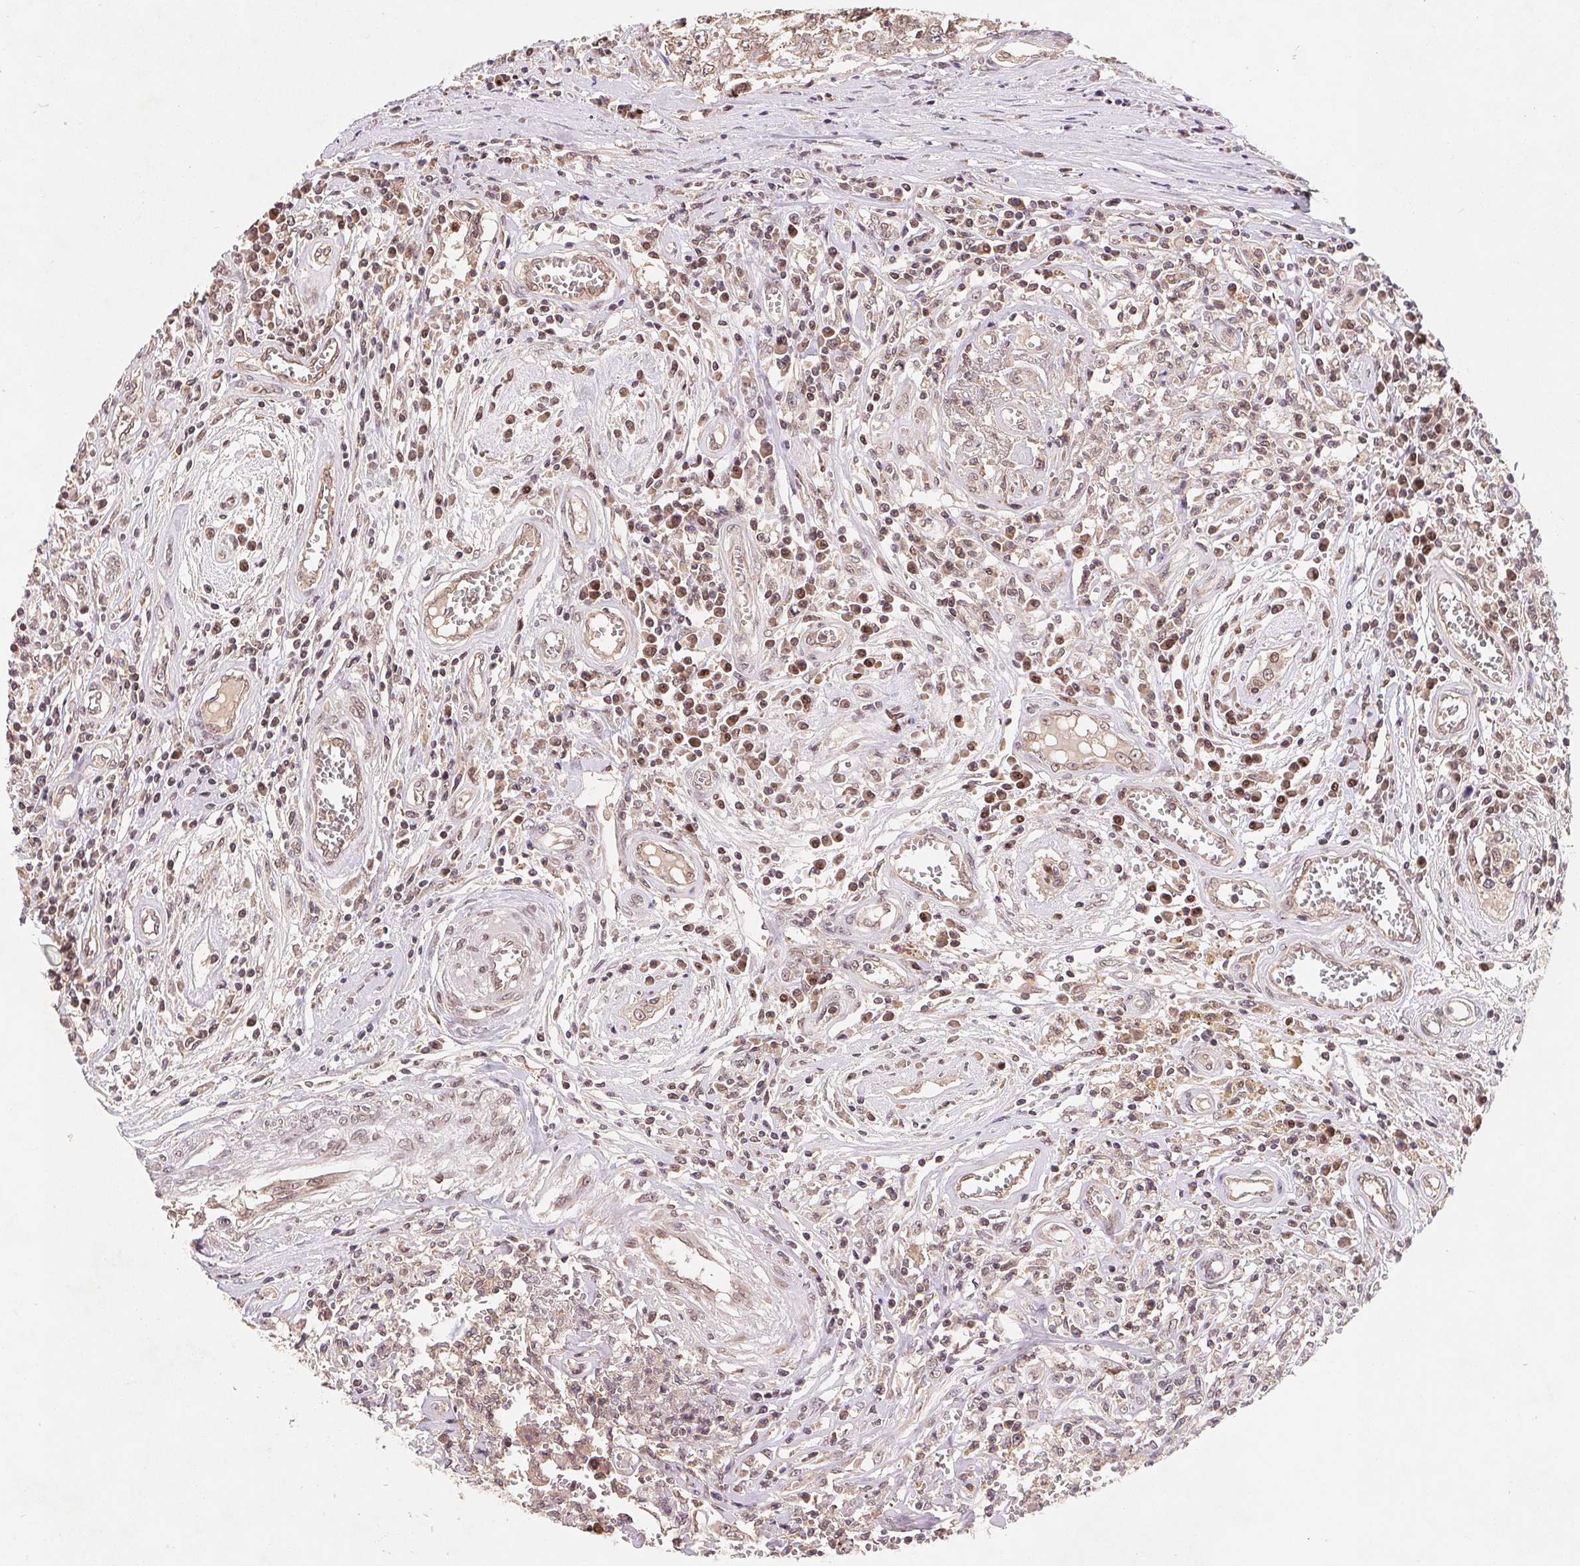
{"staining": {"intensity": "negative", "quantity": "none", "location": "none"}, "tissue": "testis cancer", "cell_type": "Tumor cells", "image_type": "cancer", "snomed": [{"axis": "morphology", "description": "Carcinoma, Embryonal, NOS"}, {"axis": "topography", "description": "Testis"}], "caption": "DAB immunohistochemical staining of testis cancer reveals no significant positivity in tumor cells. Nuclei are stained in blue.", "gene": "HMGN3", "patient": {"sex": "male", "age": 36}}